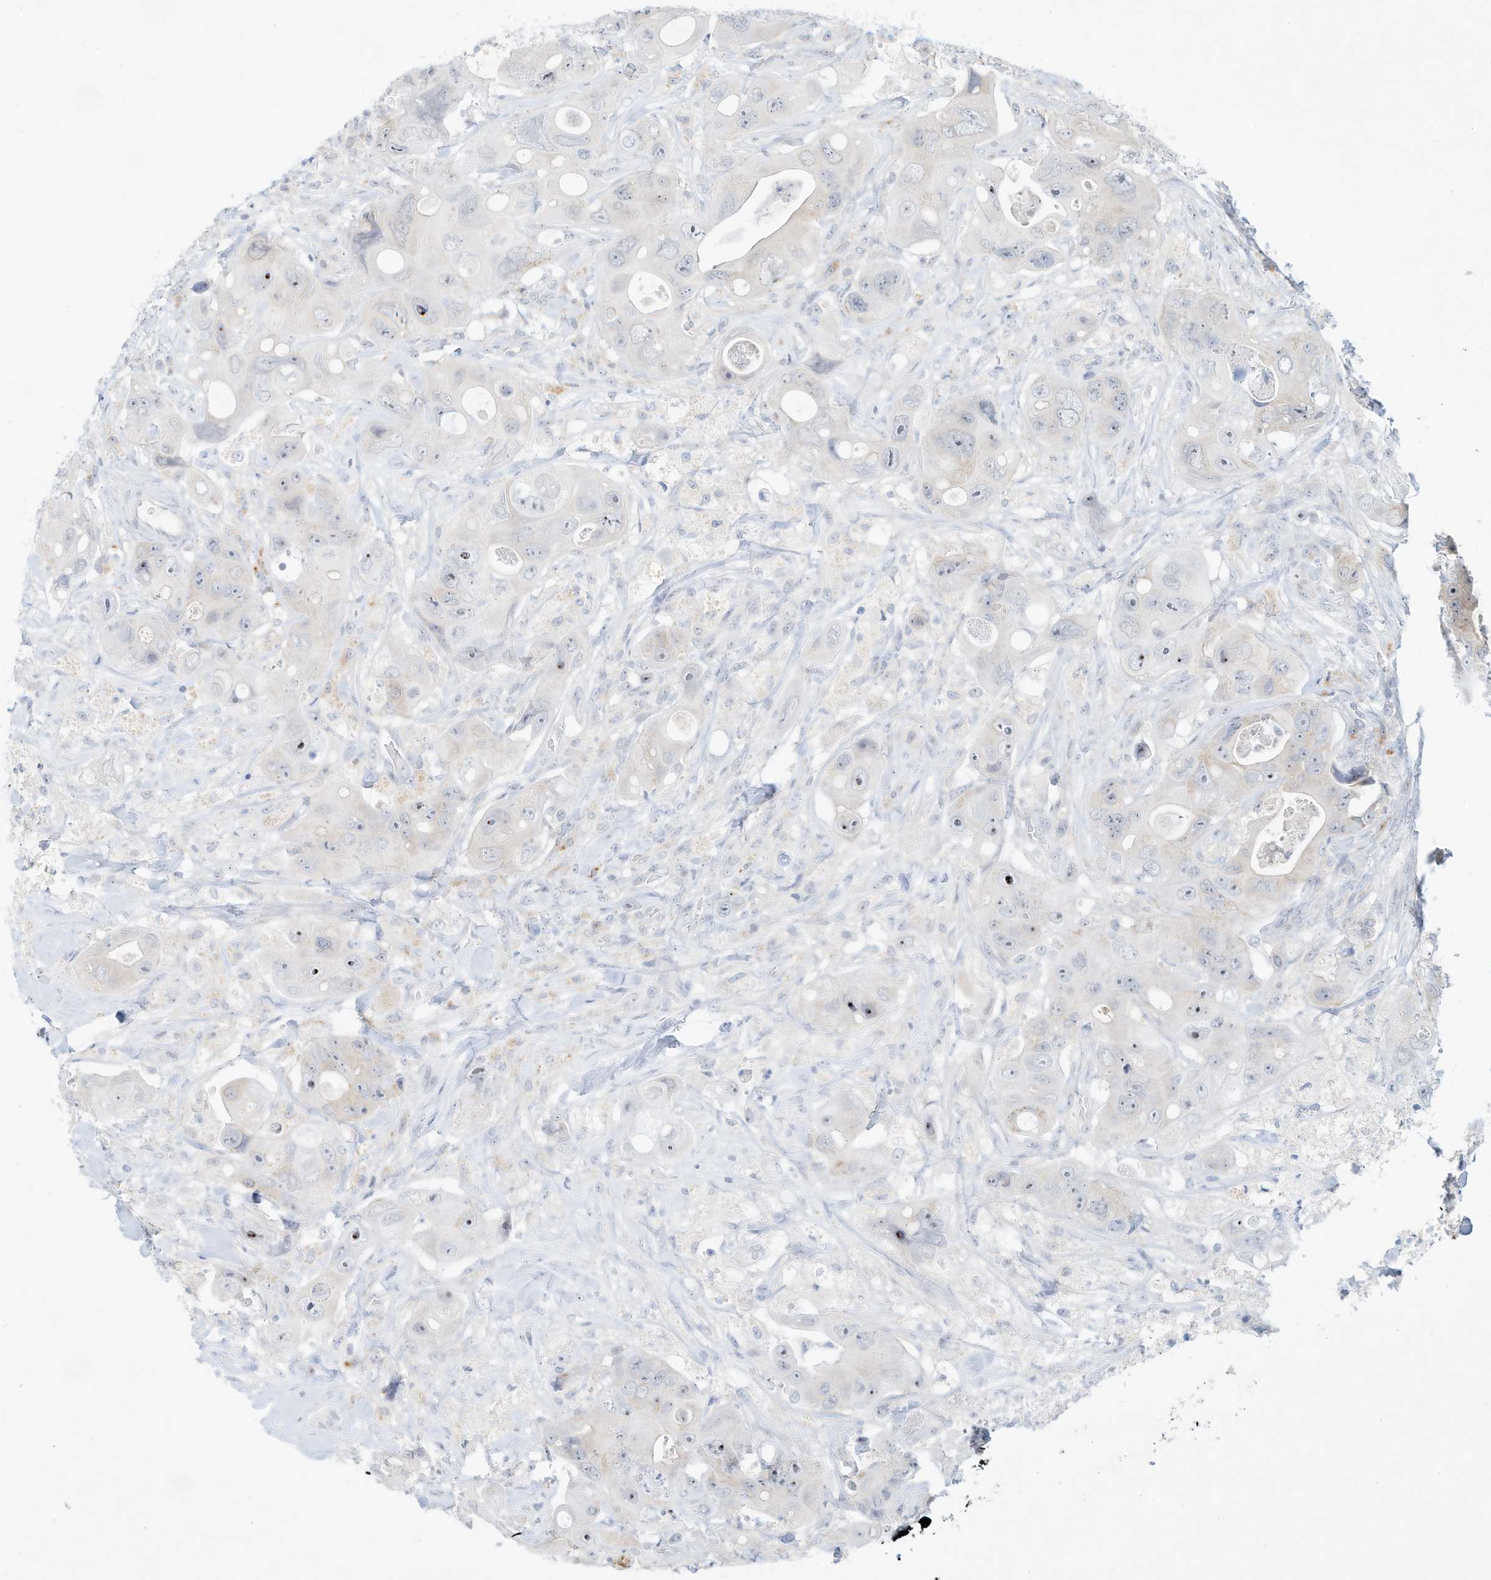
{"staining": {"intensity": "negative", "quantity": "none", "location": "none"}, "tissue": "colorectal cancer", "cell_type": "Tumor cells", "image_type": "cancer", "snomed": [{"axis": "morphology", "description": "Adenocarcinoma, NOS"}, {"axis": "topography", "description": "Colon"}], "caption": "The image shows no significant expression in tumor cells of colorectal adenocarcinoma.", "gene": "PAK6", "patient": {"sex": "female", "age": 46}}